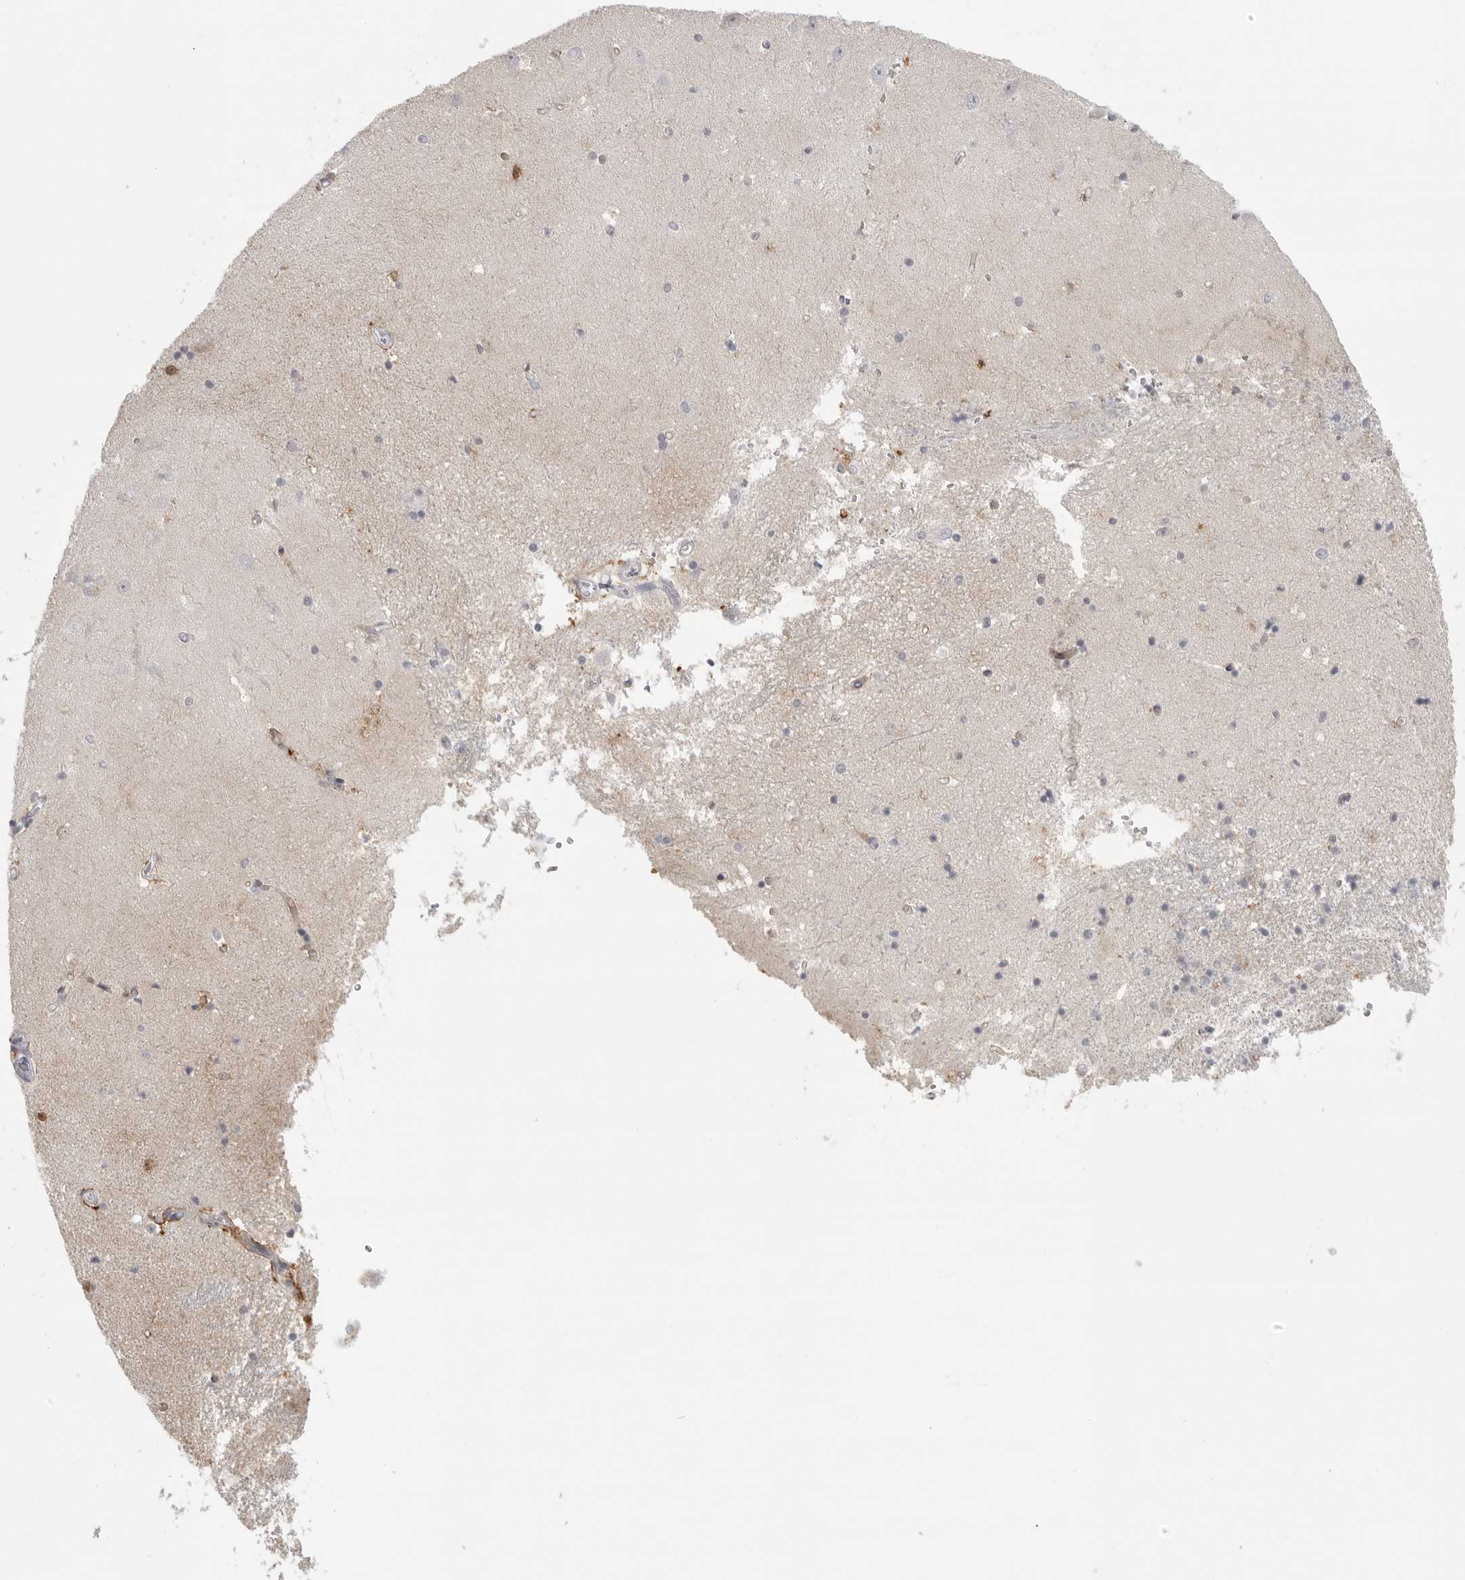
{"staining": {"intensity": "weak", "quantity": "<25%", "location": "cytoplasmic/membranous,nuclear"}, "tissue": "hippocampus", "cell_type": "Glial cells", "image_type": "normal", "snomed": [{"axis": "morphology", "description": "Normal tissue, NOS"}, {"axis": "topography", "description": "Hippocampus"}], "caption": "This is a photomicrograph of immunohistochemistry (IHC) staining of unremarkable hippocampus, which shows no staining in glial cells. Nuclei are stained in blue.", "gene": "TCTN3", "patient": {"sex": "male", "age": 45}}